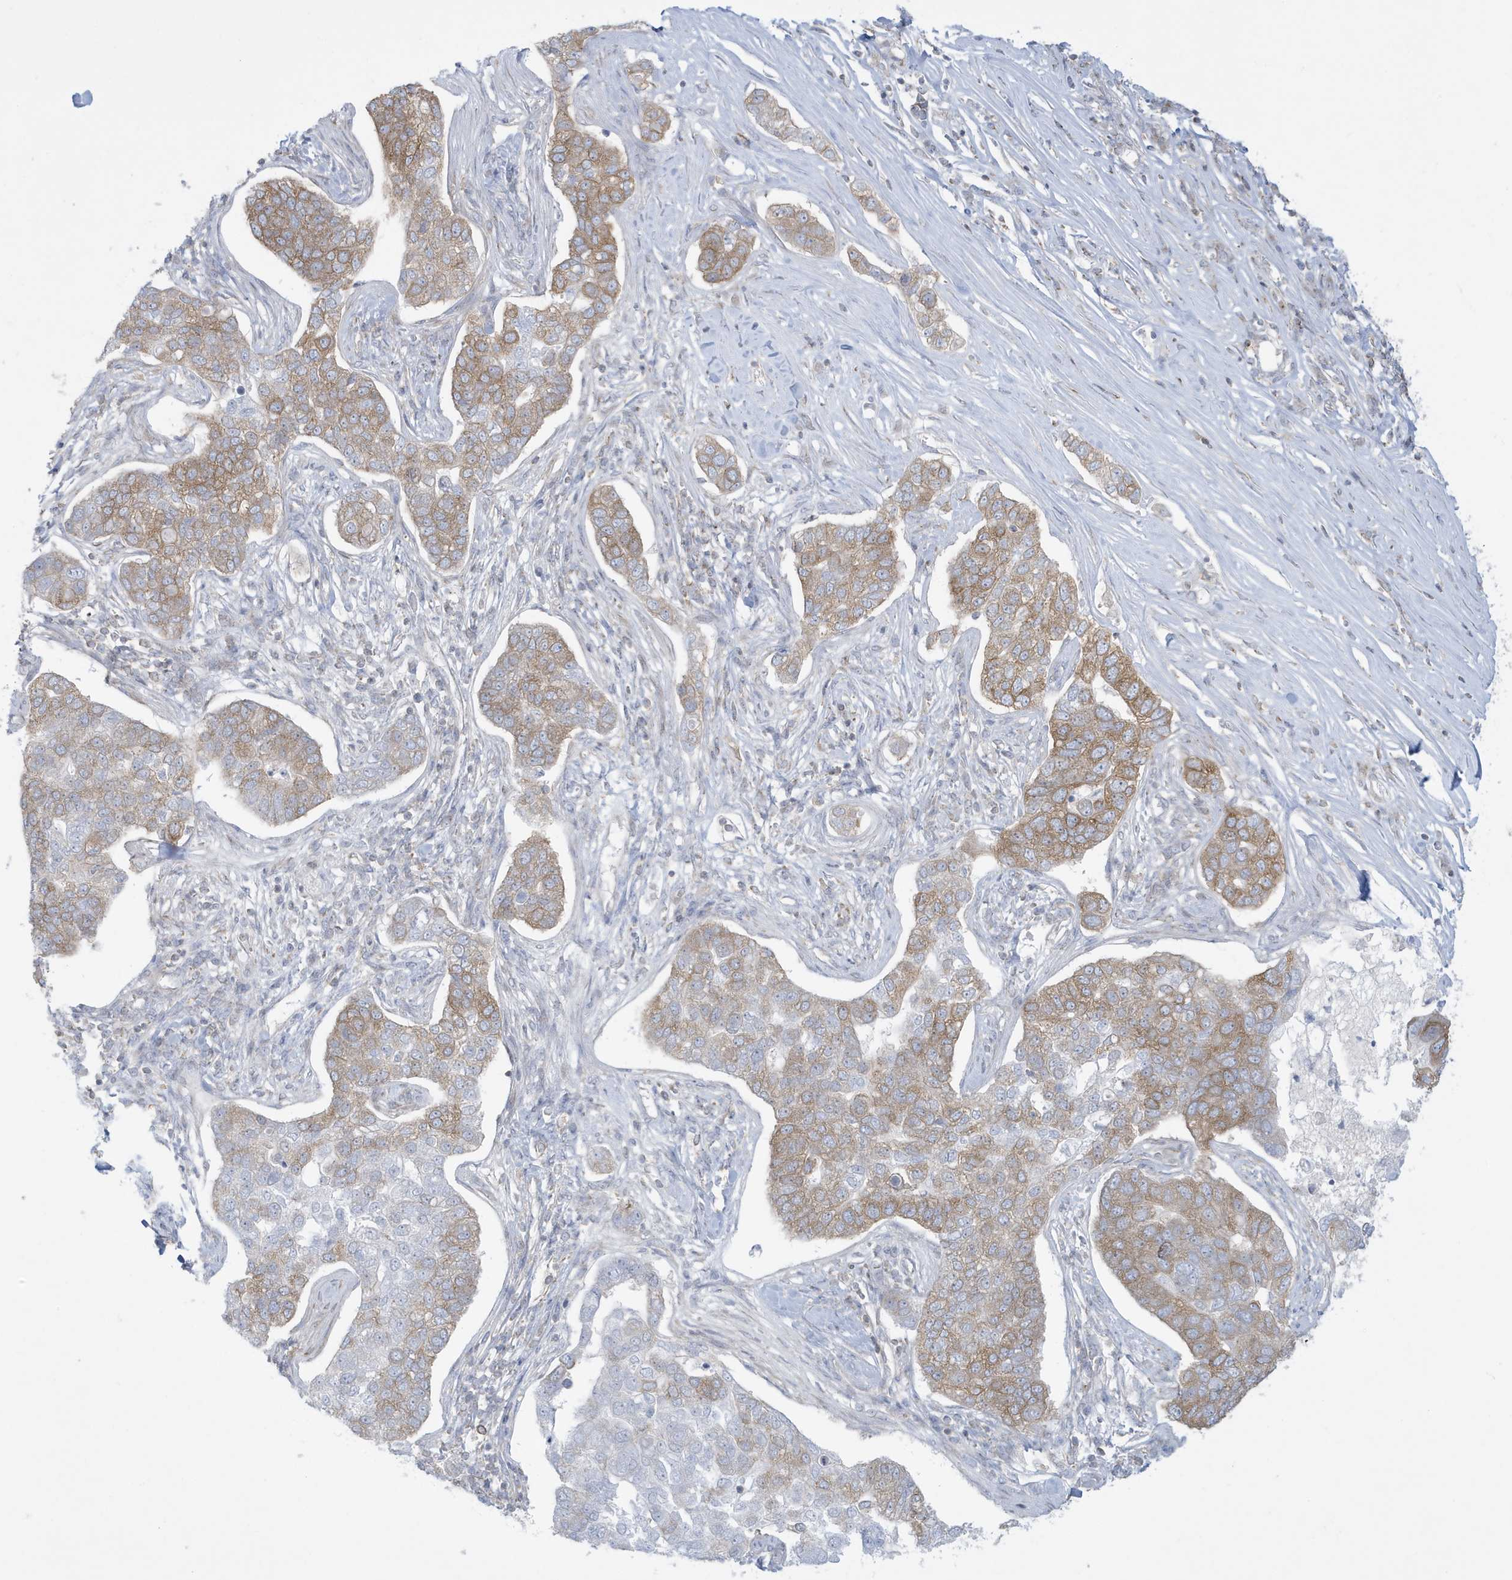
{"staining": {"intensity": "weak", "quantity": "25%-75%", "location": "cytoplasmic/membranous"}, "tissue": "pancreatic cancer", "cell_type": "Tumor cells", "image_type": "cancer", "snomed": [{"axis": "morphology", "description": "Adenocarcinoma, NOS"}, {"axis": "topography", "description": "Pancreas"}], "caption": "Pancreatic adenocarcinoma stained with a protein marker demonstrates weak staining in tumor cells.", "gene": "SLAMF9", "patient": {"sex": "female", "age": 61}}